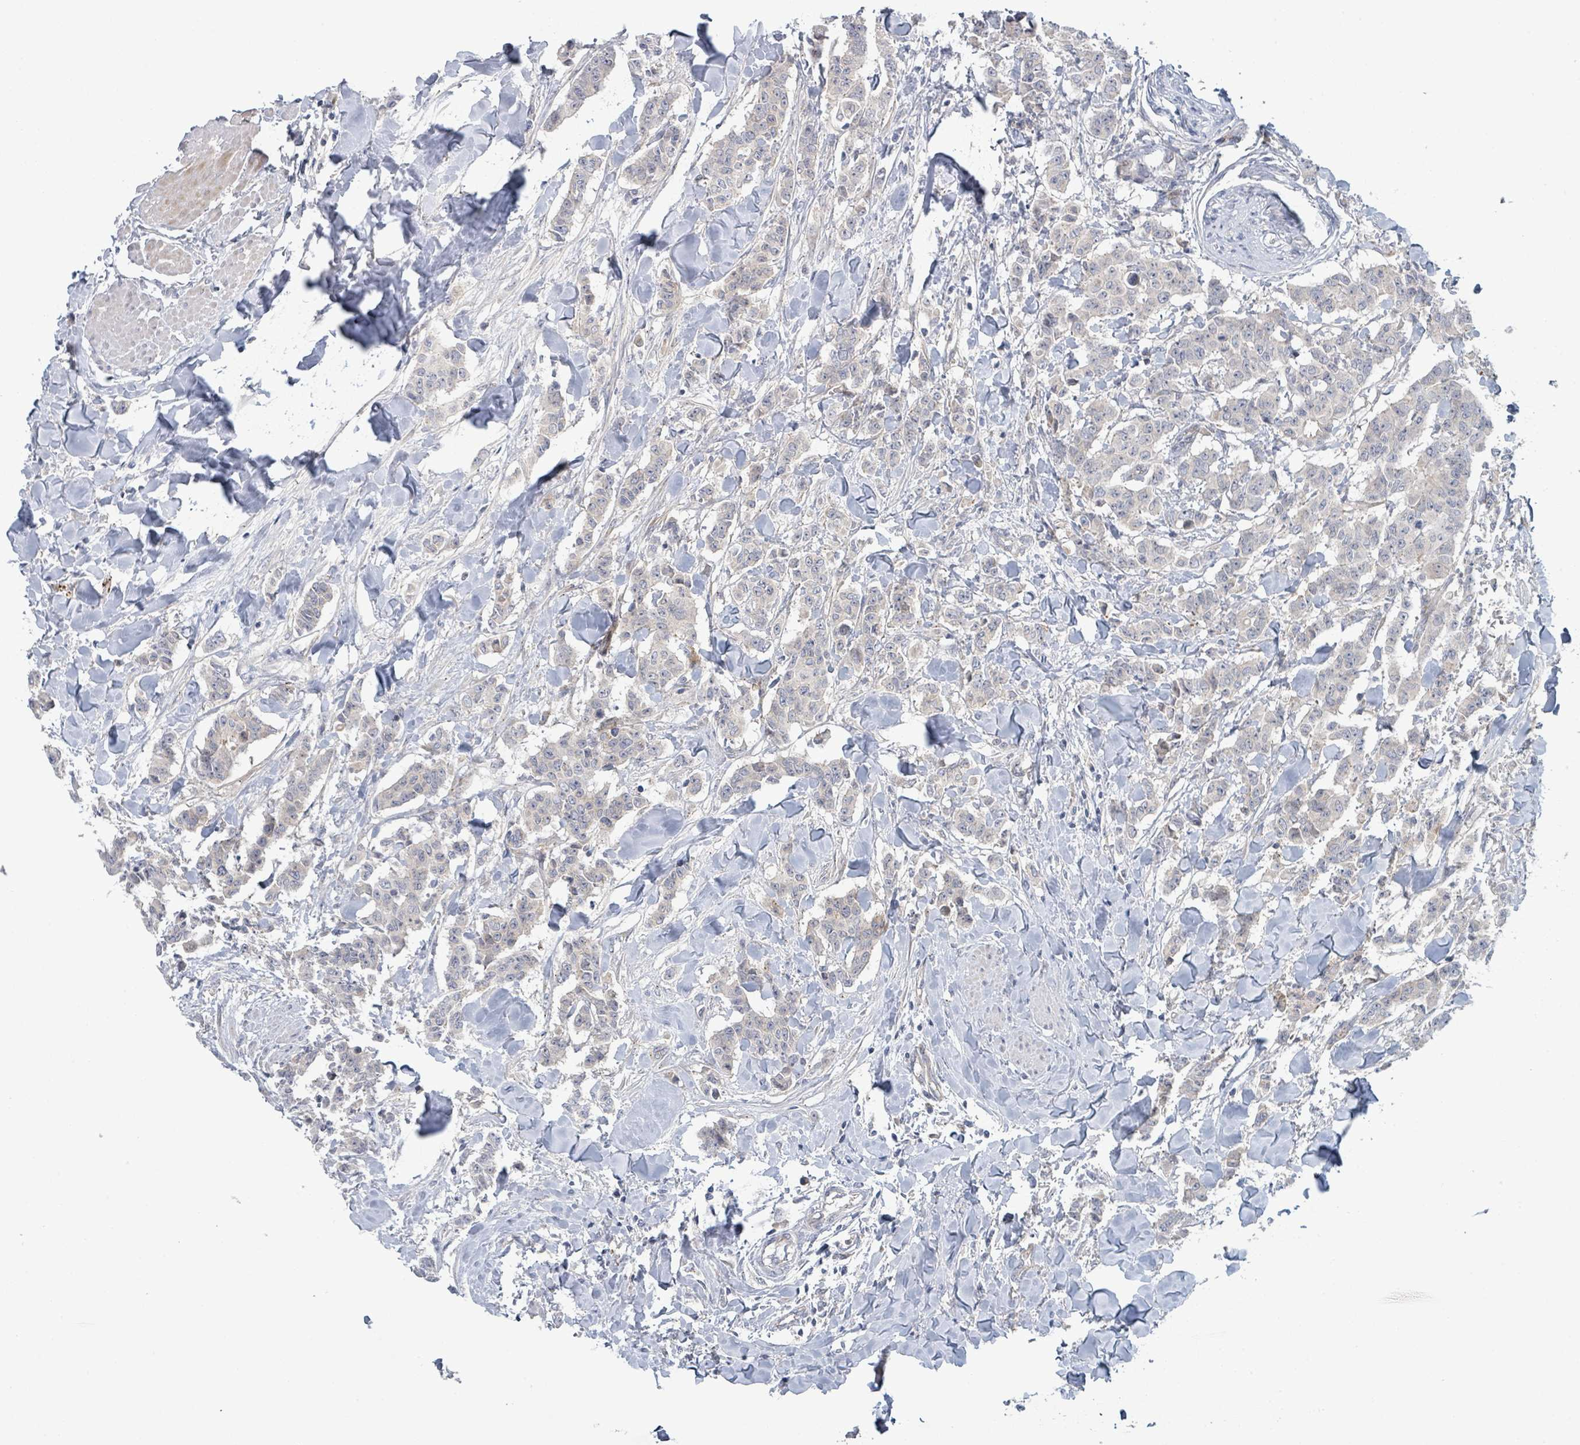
{"staining": {"intensity": "negative", "quantity": "none", "location": "none"}, "tissue": "breast cancer", "cell_type": "Tumor cells", "image_type": "cancer", "snomed": [{"axis": "morphology", "description": "Duct carcinoma"}, {"axis": "topography", "description": "Breast"}], "caption": "IHC histopathology image of breast invasive ductal carcinoma stained for a protein (brown), which demonstrates no expression in tumor cells.", "gene": "COL5A3", "patient": {"sex": "female", "age": 40}}